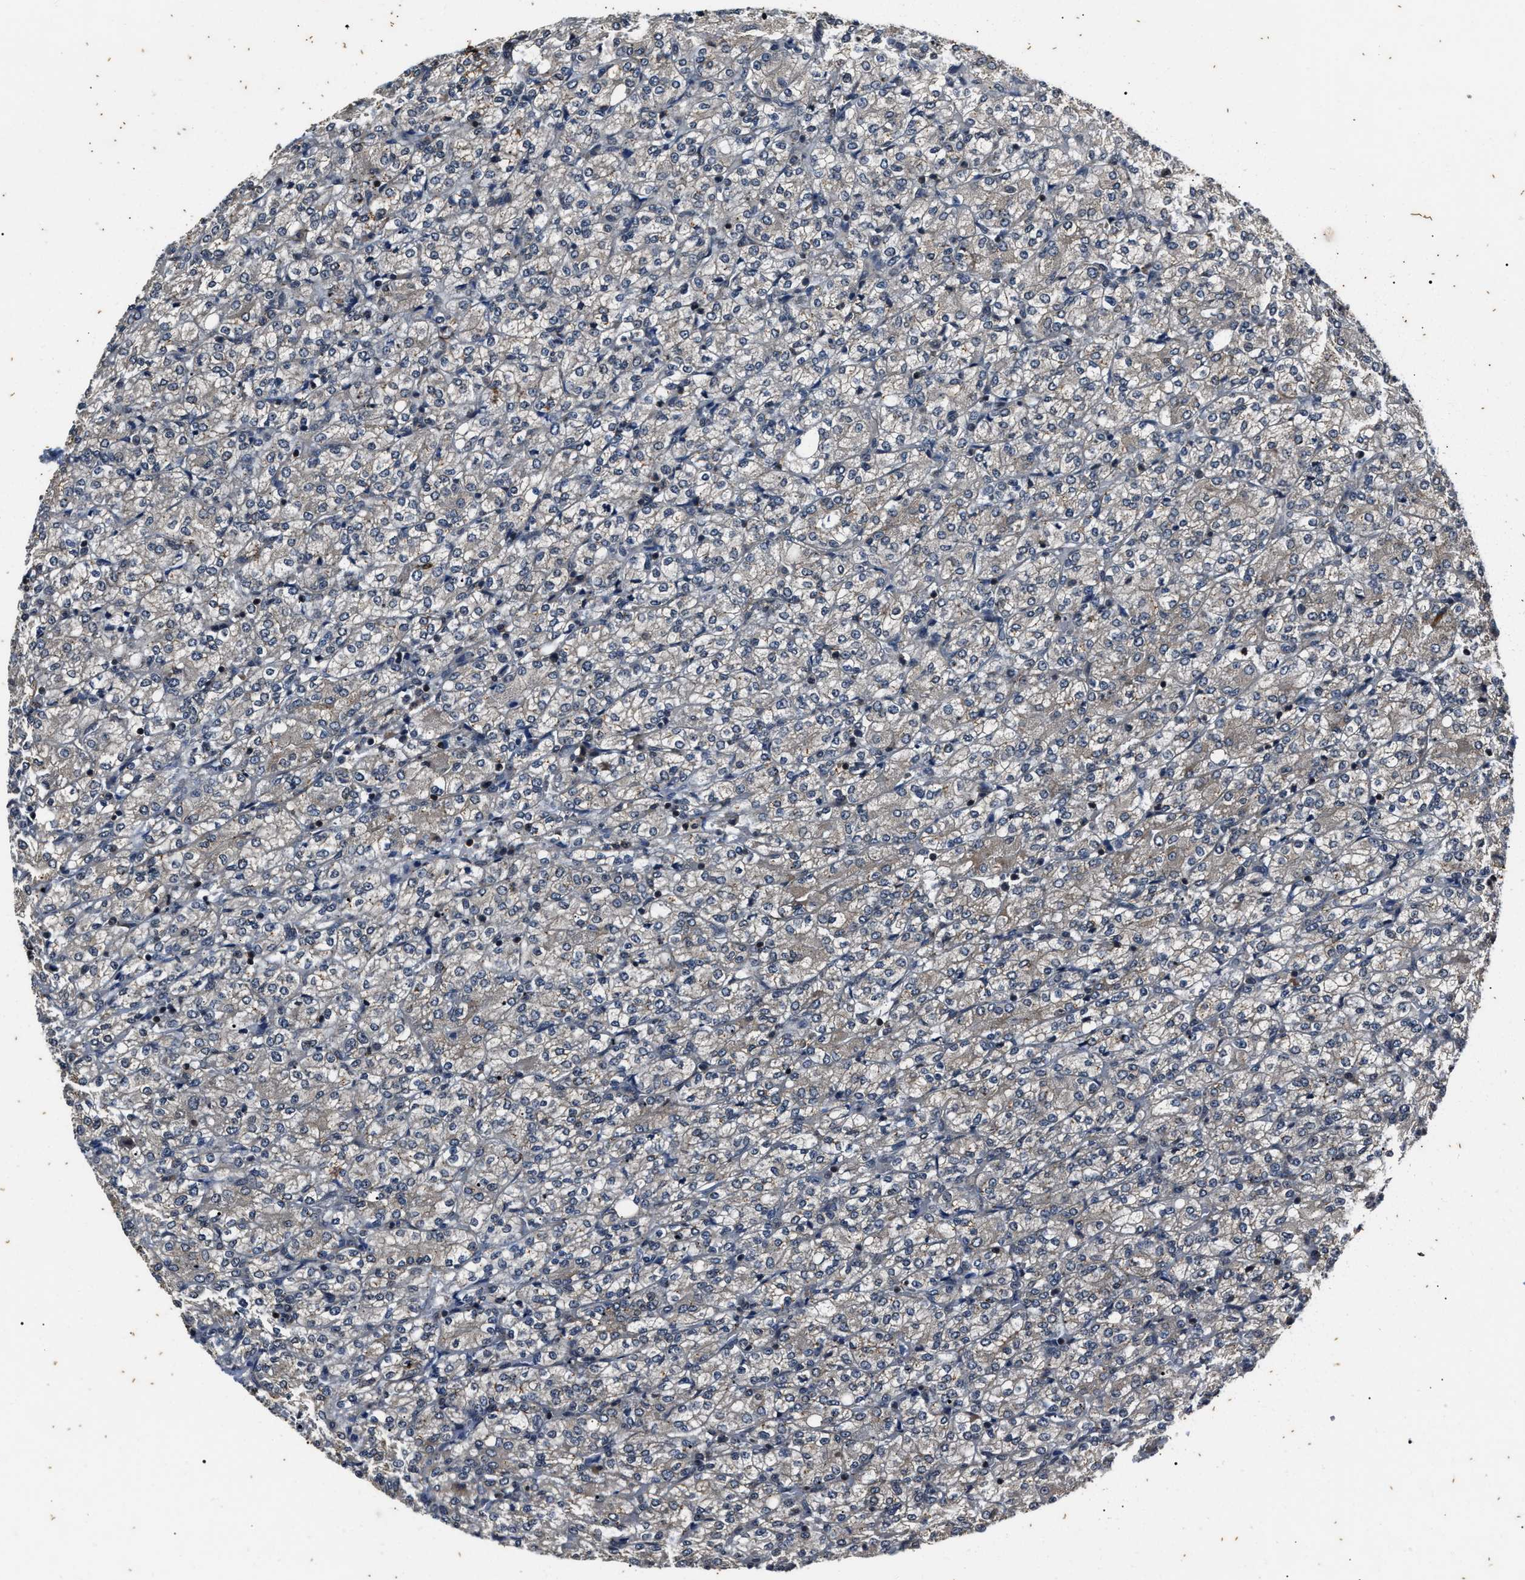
{"staining": {"intensity": "weak", "quantity": "<25%", "location": "cytoplasmic/membranous"}, "tissue": "renal cancer", "cell_type": "Tumor cells", "image_type": "cancer", "snomed": [{"axis": "morphology", "description": "Adenocarcinoma, NOS"}, {"axis": "topography", "description": "Kidney"}], "caption": "Tumor cells show no significant expression in renal cancer. Nuclei are stained in blue.", "gene": "PTPN7", "patient": {"sex": "male", "age": 77}}